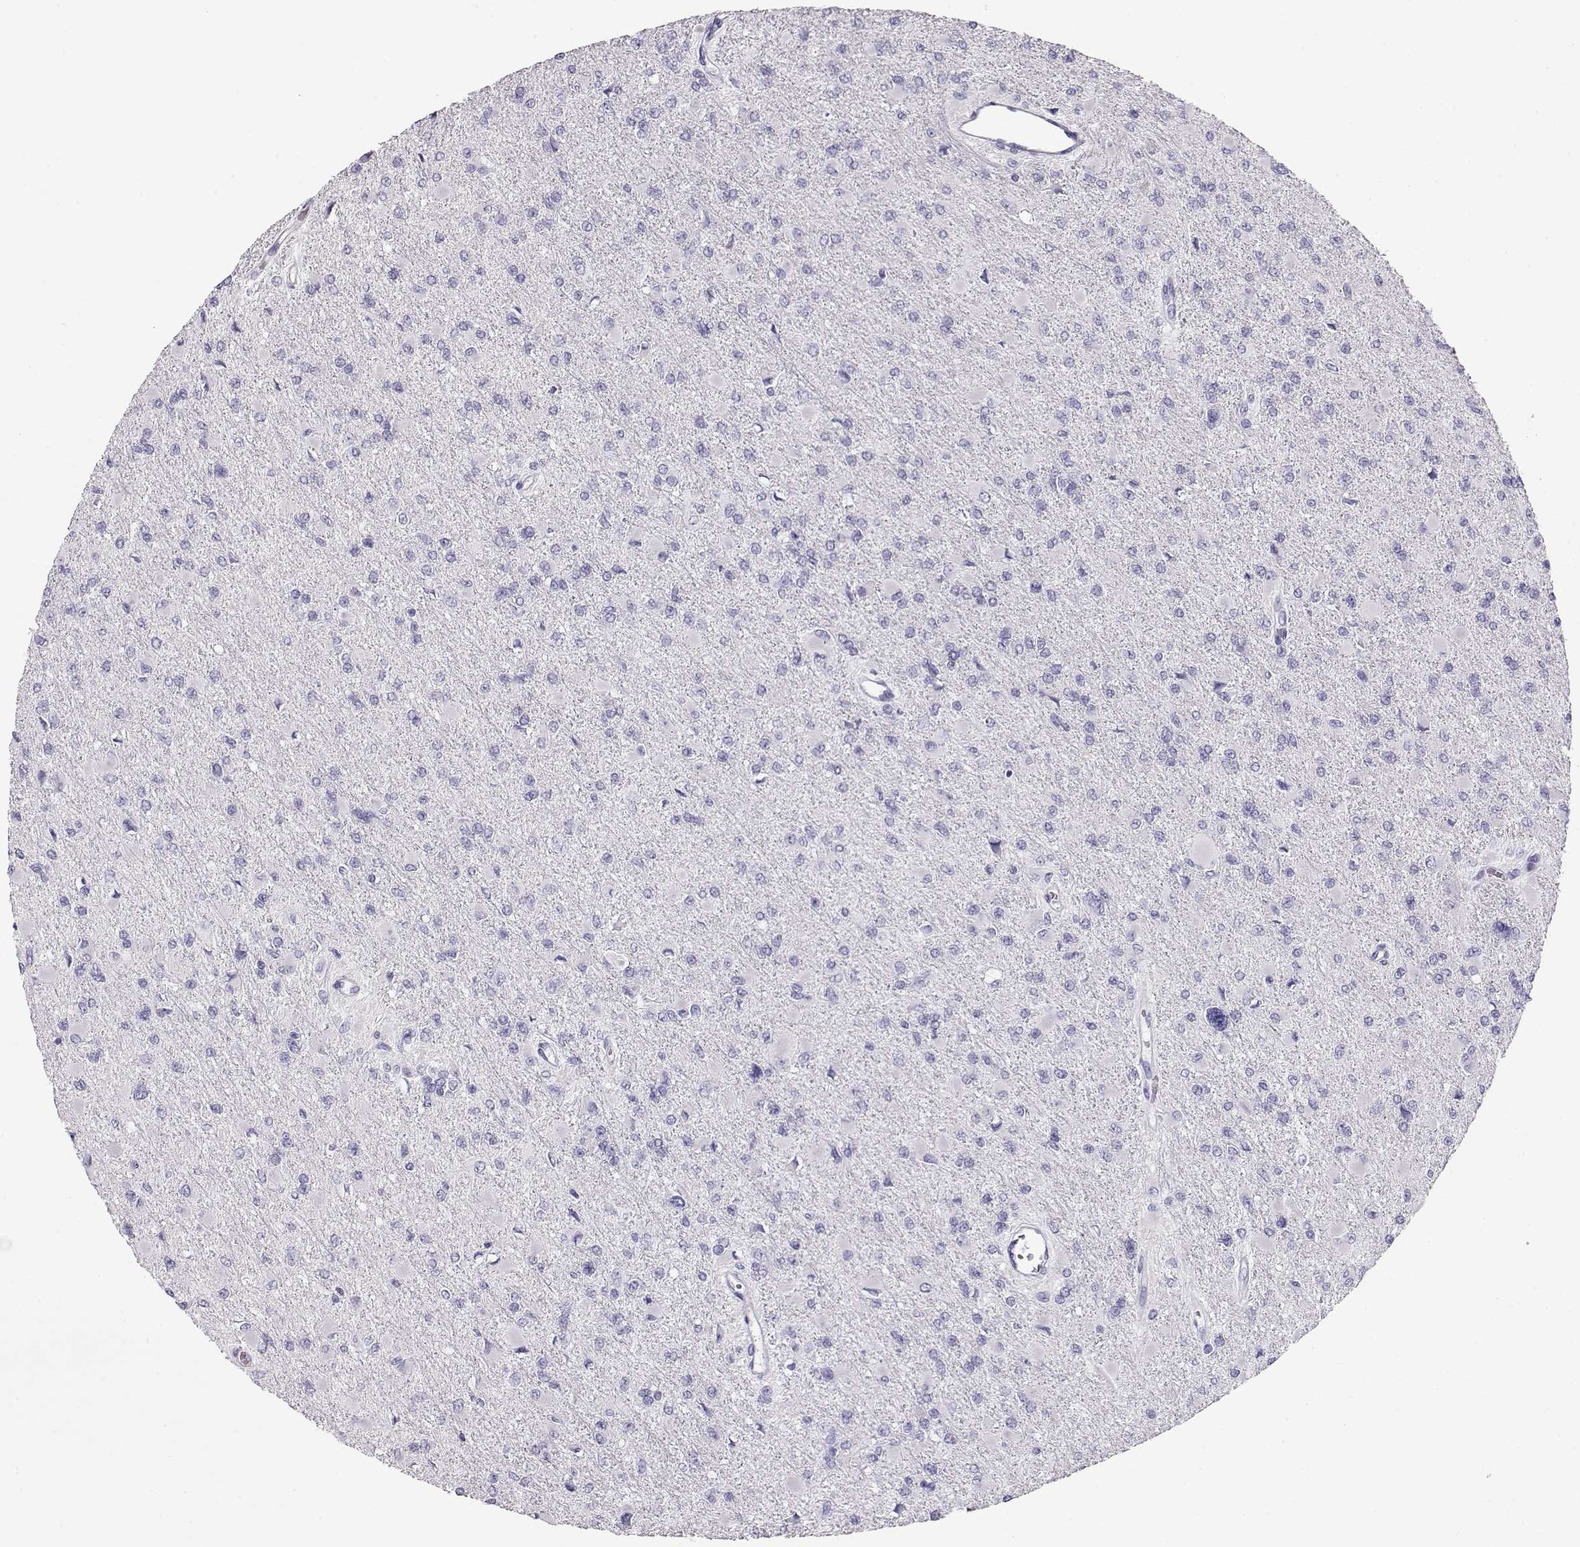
{"staining": {"intensity": "negative", "quantity": "none", "location": "none"}, "tissue": "glioma", "cell_type": "Tumor cells", "image_type": "cancer", "snomed": [{"axis": "morphology", "description": "Glioma, malignant, High grade"}, {"axis": "topography", "description": "Cerebral cortex"}], "caption": "Tumor cells show no significant expression in high-grade glioma (malignant). (Brightfield microscopy of DAB (3,3'-diaminobenzidine) immunohistochemistry (IHC) at high magnification).", "gene": "ACTN2", "patient": {"sex": "female", "age": 36}}